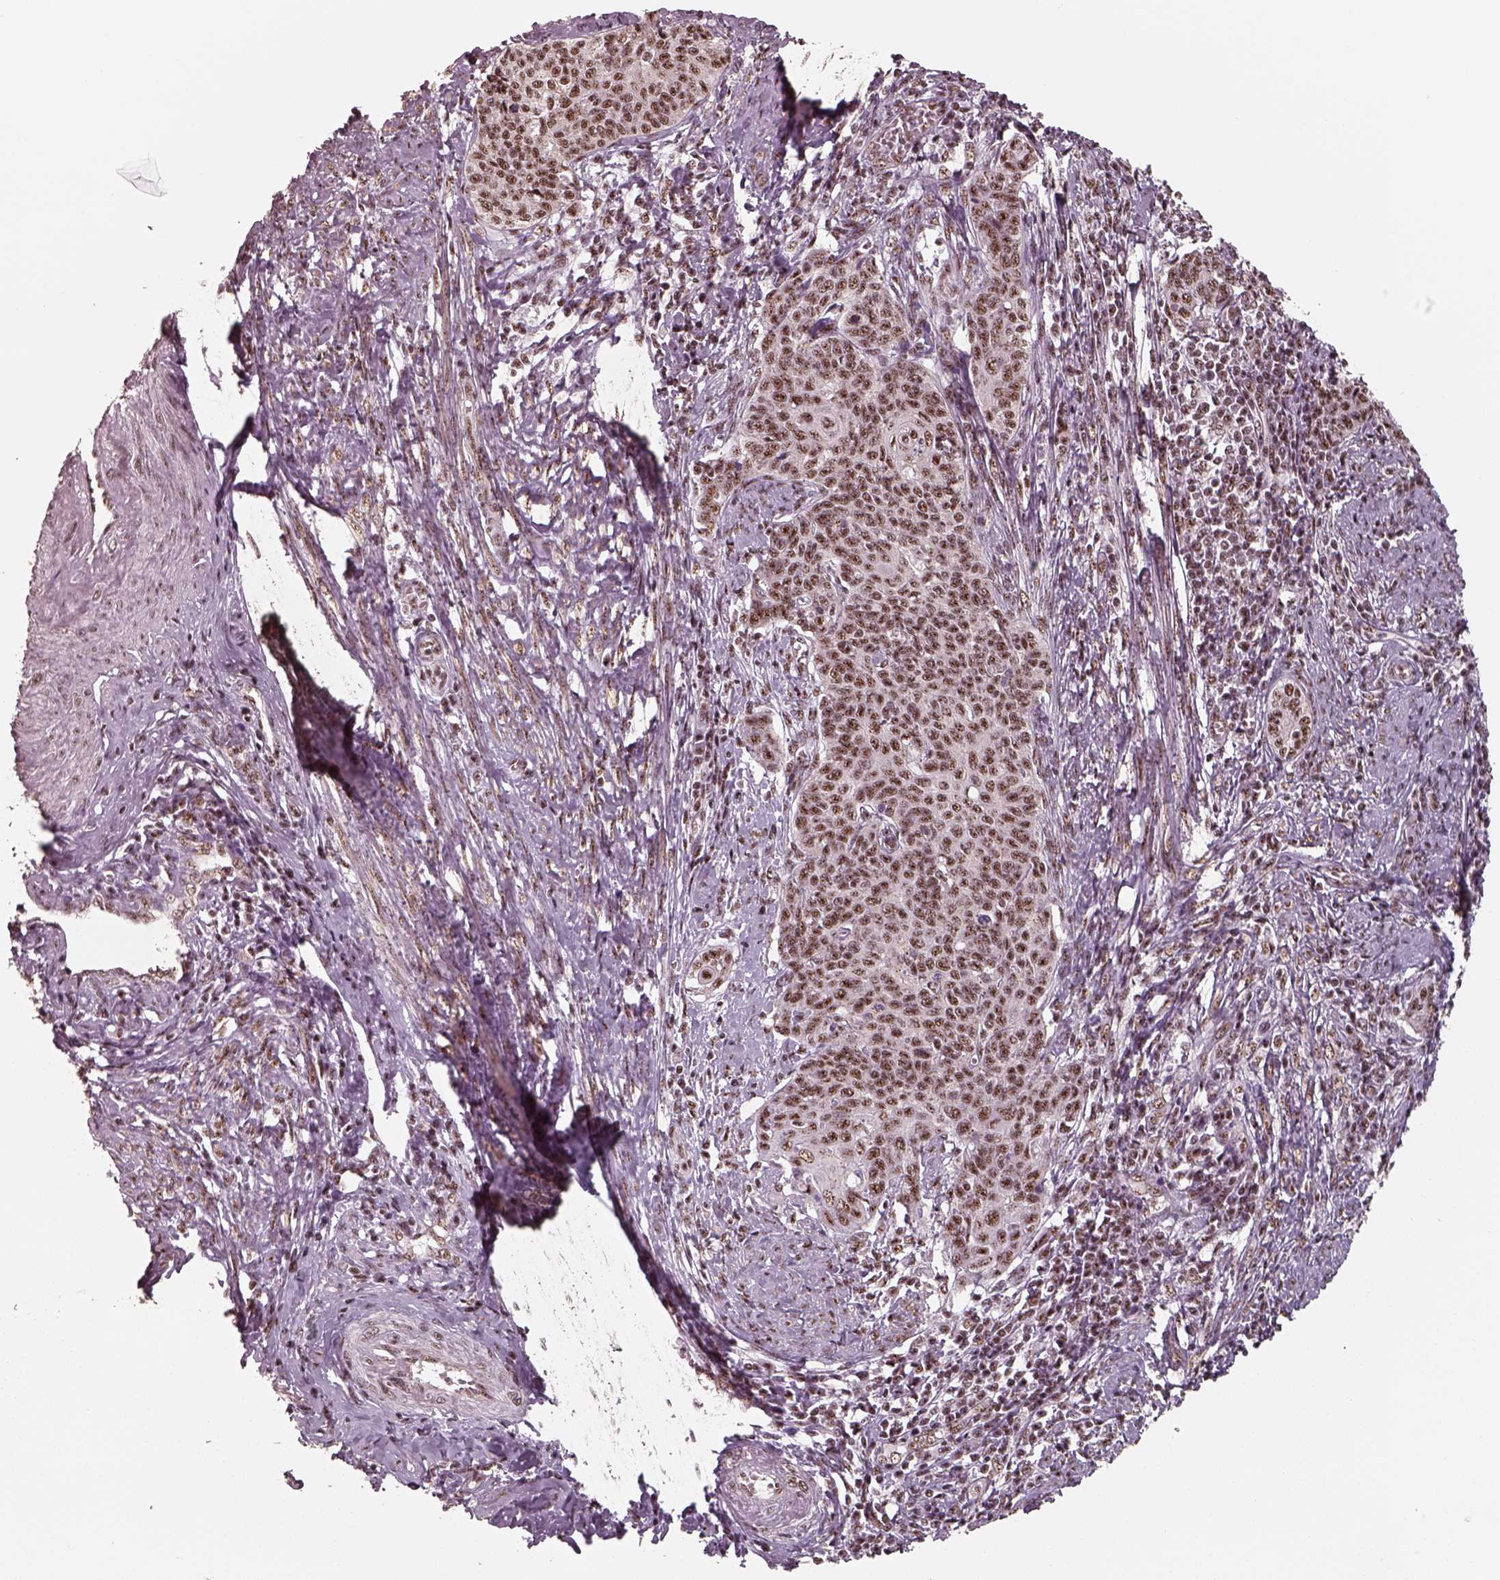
{"staining": {"intensity": "moderate", "quantity": ">75%", "location": "nuclear"}, "tissue": "cervical cancer", "cell_type": "Tumor cells", "image_type": "cancer", "snomed": [{"axis": "morphology", "description": "Squamous cell carcinoma, NOS"}, {"axis": "topography", "description": "Cervix"}], "caption": "The histopathology image displays a brown stain indicating the presence of a protein in the nuclear of tumor cells in squamous cell carcinoma (cervical).", "gene": "ATXN7L3", "patient": {"sex": "female", "age": 39}}